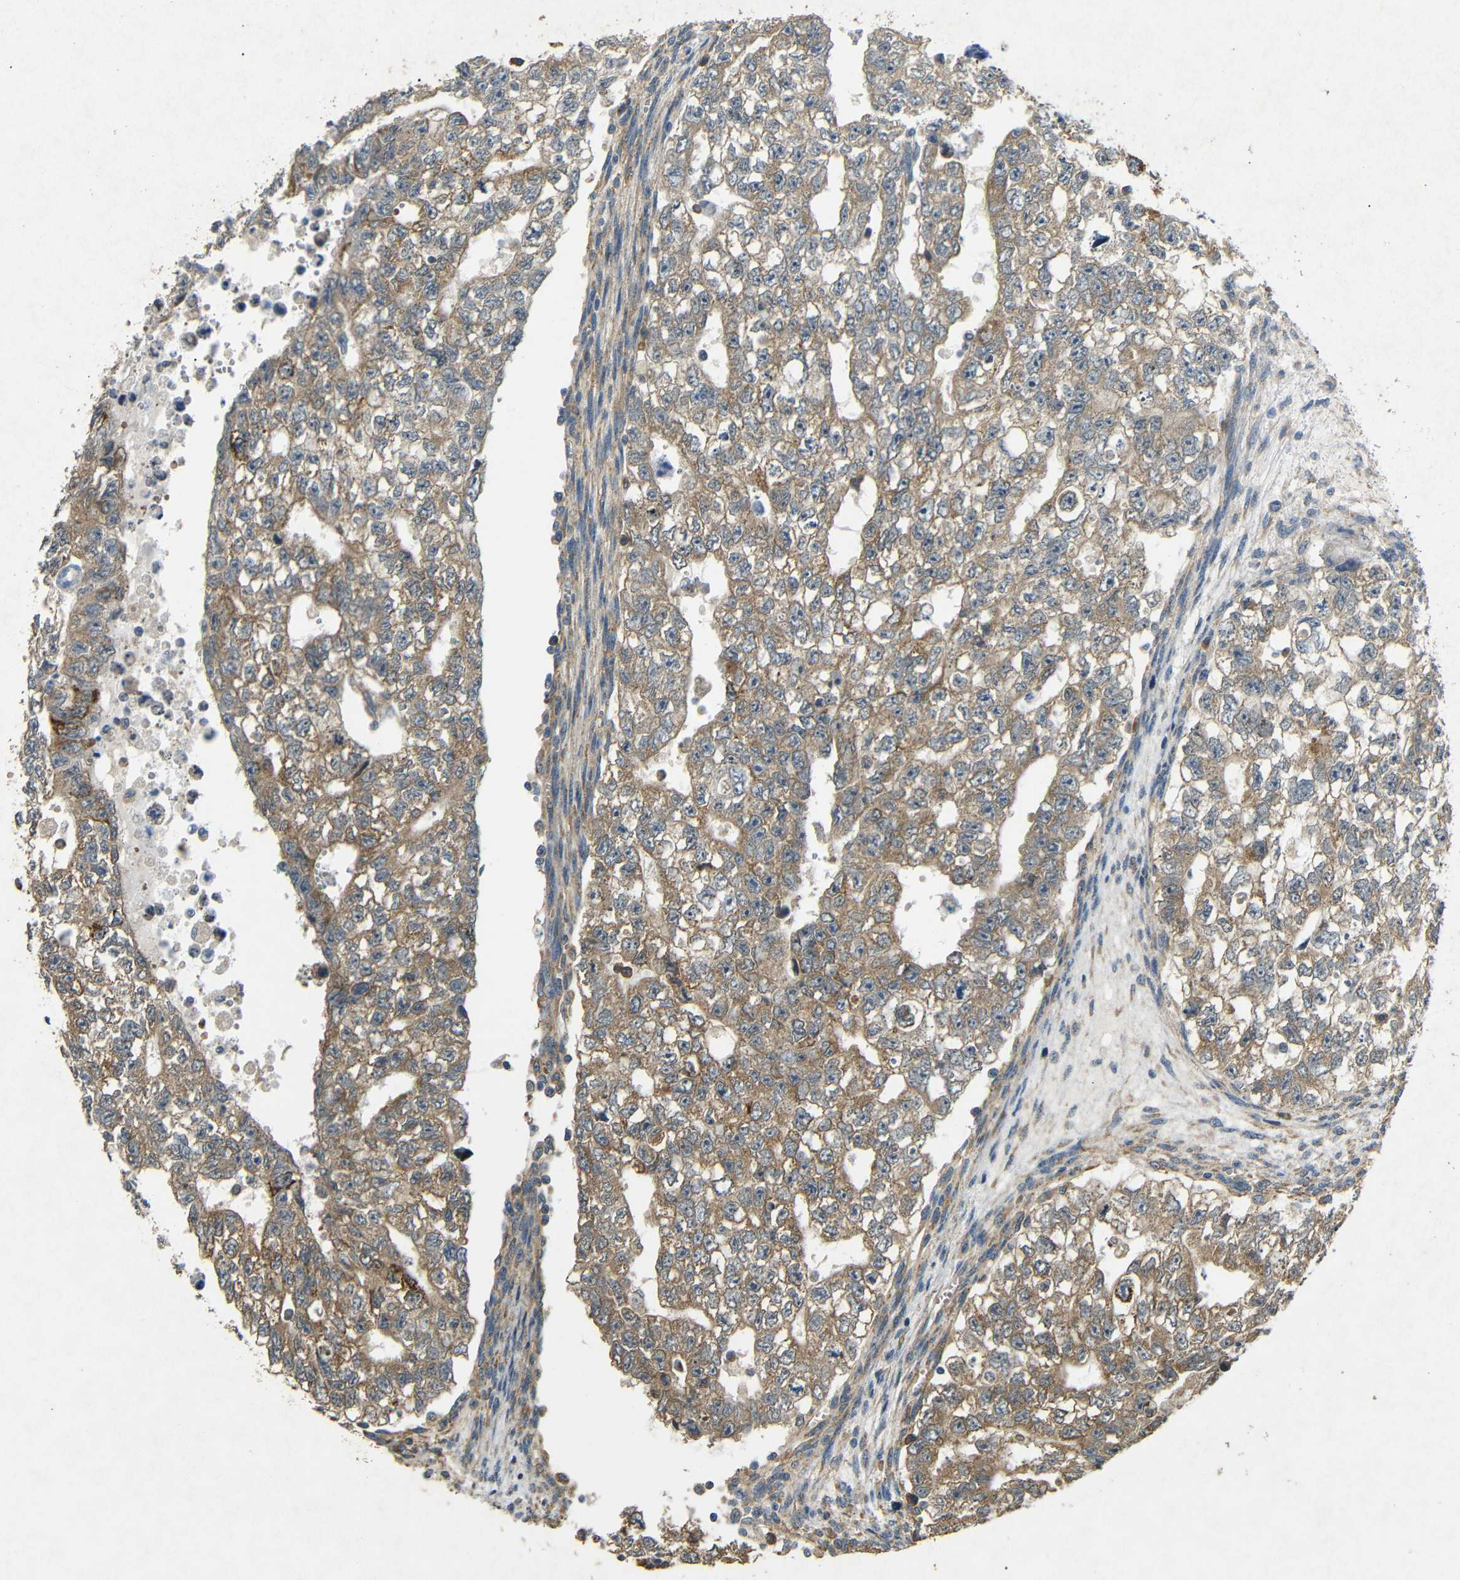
{"staining": {"intensity": "moderate", "quantity": "25%-75%", "location": "cytoplasmic/membranous"}, "tissue": "testis cancer", "cell_type": "Tumor cells", "image_type": "cancer", "snomed": [{"axis": "morphology", "description": "Seminoma, NOS"}, {"axis": "morphology", "description": "Carcinoma, Embryonal, NOS"}, {"axis": "topography", "description": "Testis"}], "caption": "This photomicrograph exhibits immunohistochemistry staining of testis cancer (seminoma), with medium moderate cytoplasmic/membranous staining in about 25%-75% of tumor cells.", "gene": "BNIP3", "patient": {"sex": "male", "age": 38}}